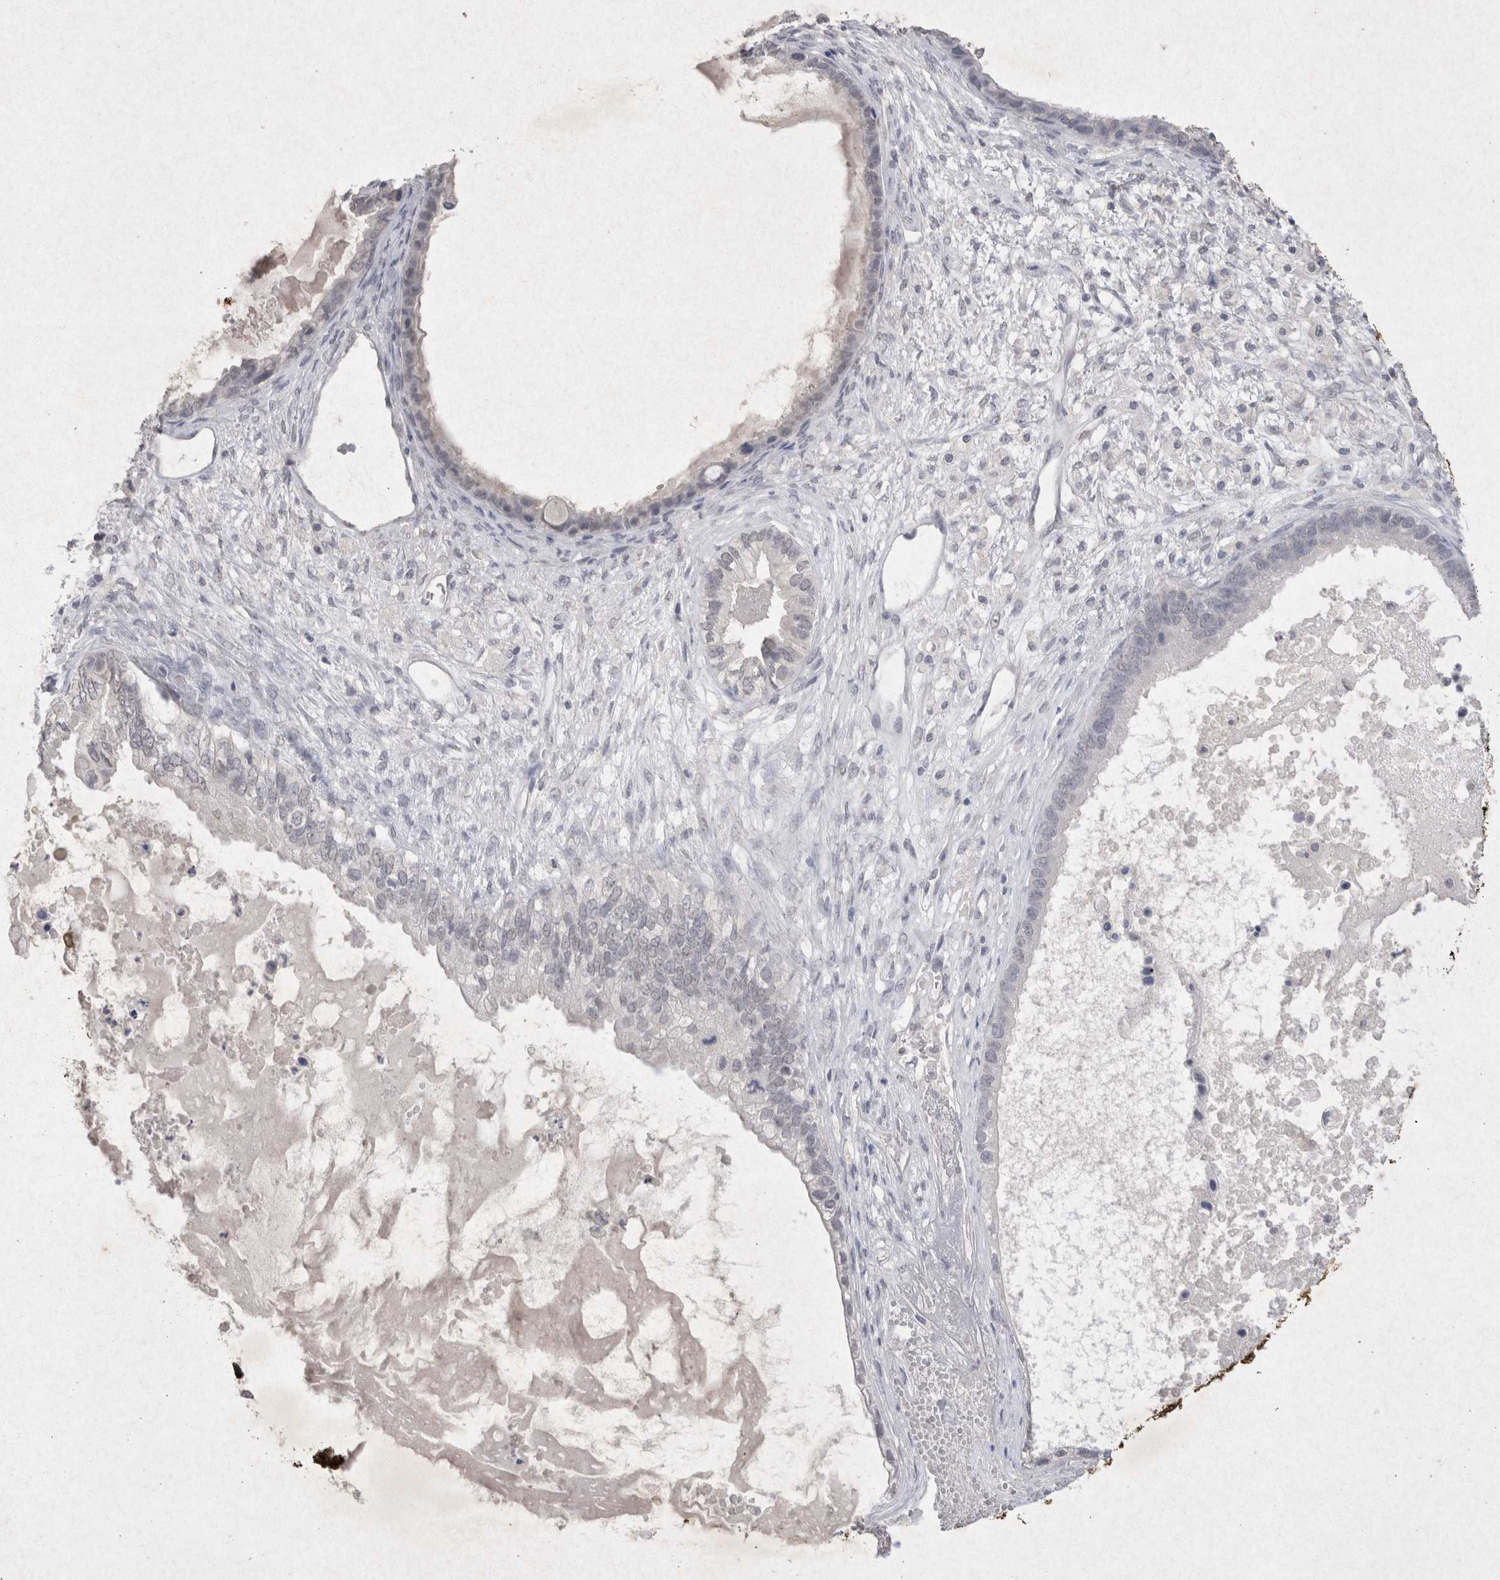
{"staining": {"intensity": "negative", "quantity": "none", "location": "none"}, "tissue": "ovarian cancer", "cell_type": "Tumor cells", "image_type": "cancer", "snomed": [{"axis": "morphology", "description": "Cystadenocarcinoma, mucinous, NOS"}, {"axis": "topography", "description": "Ovary"}], "caption": "There is no significant expression in tumor cells of mucinous cystadenocarcinoma (ovarian).", "gene": "LYVE1", "patient": {"sex": "female", "age": 80}}